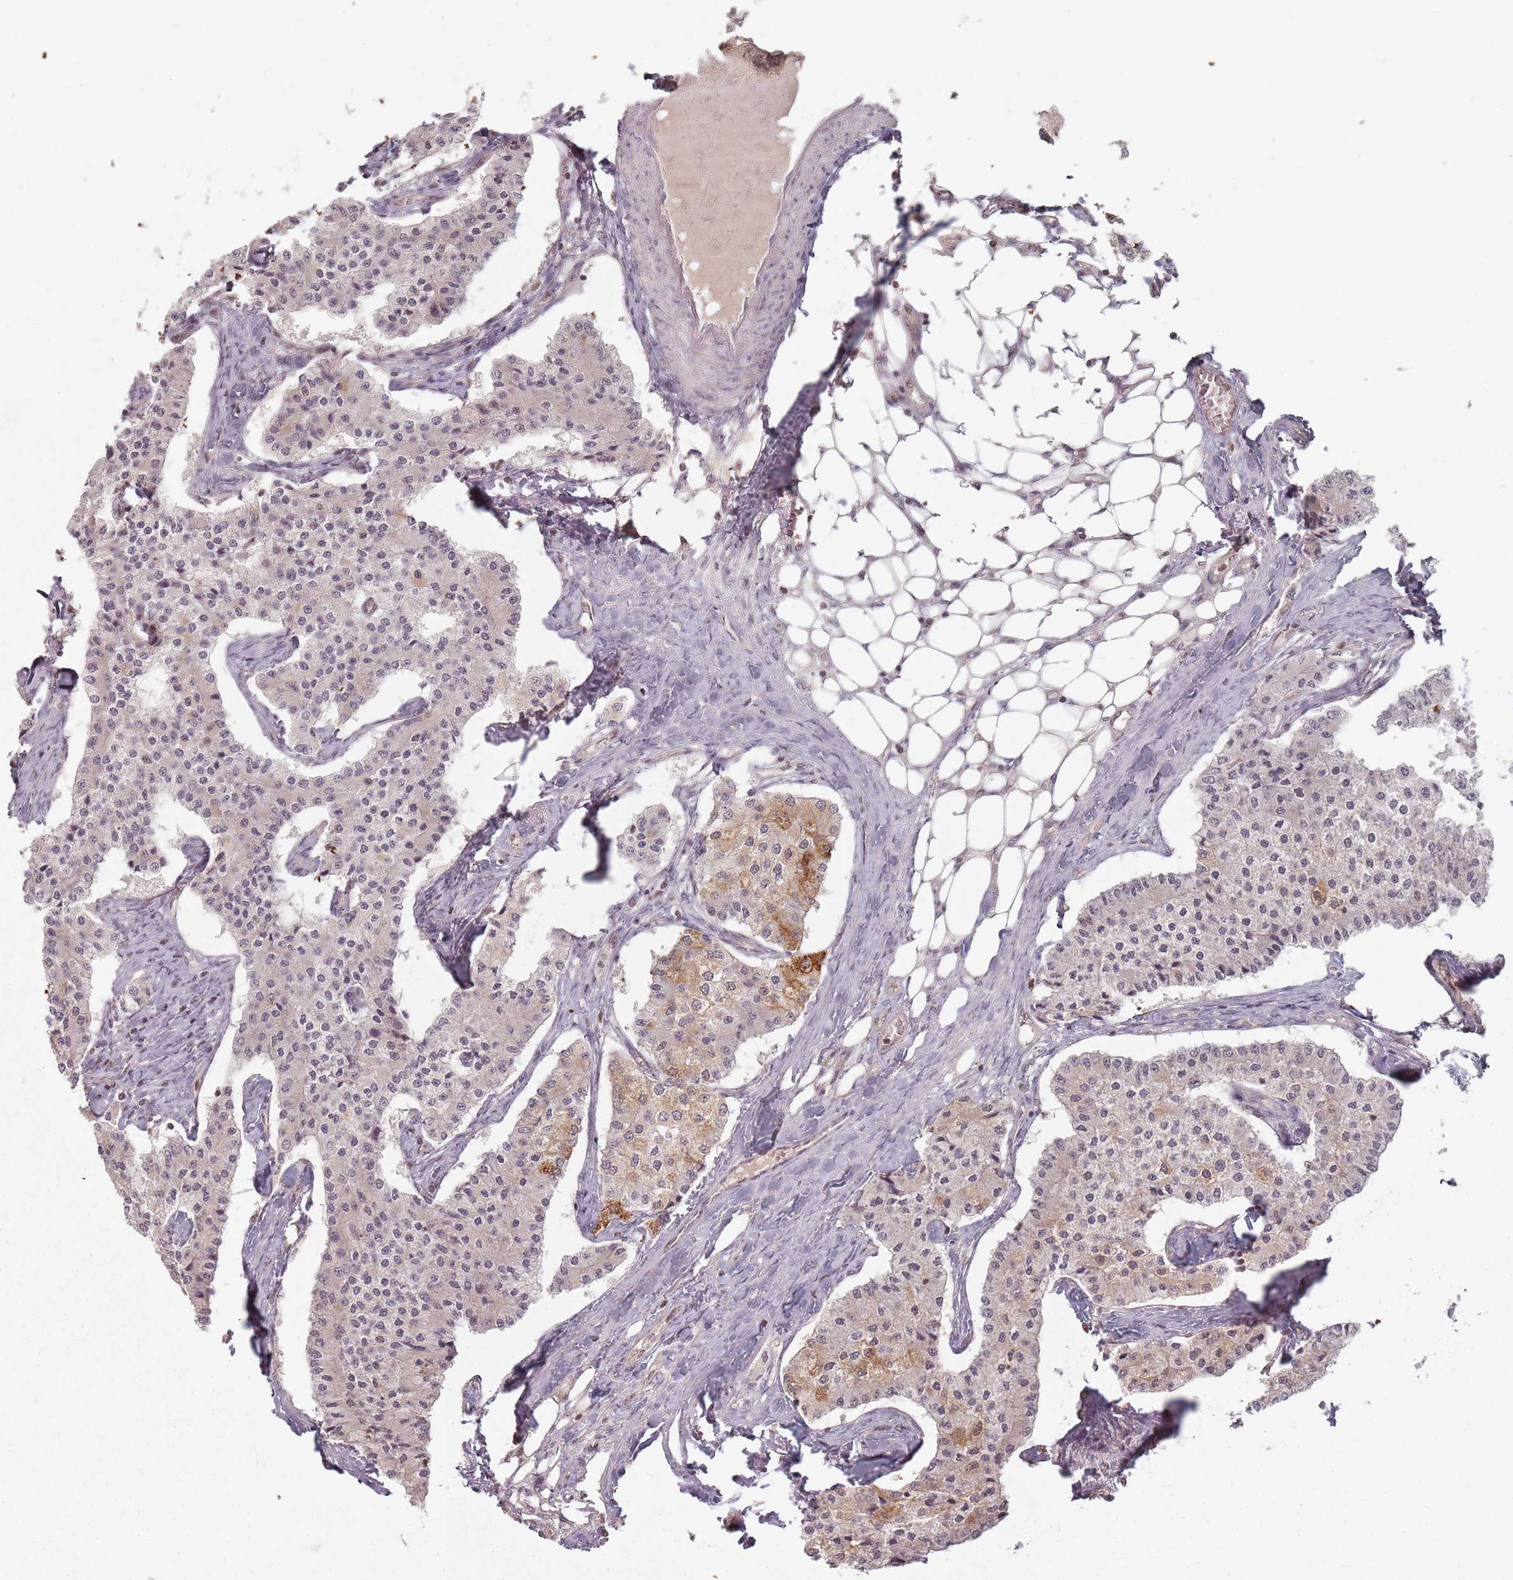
{"staining": {"intensity": "moderate", "quantity": "<25%", "location": "cytoplasmic/membranous,nuclear"}, "tissue": "carcinoid", "cell_type": "Tumor cells", "image_type": "cancer", "snomed": [{"axis": "morphology", "description": "Carcinoid, malignant, NOS"}, {"axis": "topography", "description": "Colon"}], "caption": "Immunohistochemical staining of carcinoid (malignant) displays moderate cytoplasmic/membranous and nuclear protein positivity in approximately <25% of tumor cells.", "gene": "NUP50", "patient": {"sex": "female", "age": 52}}